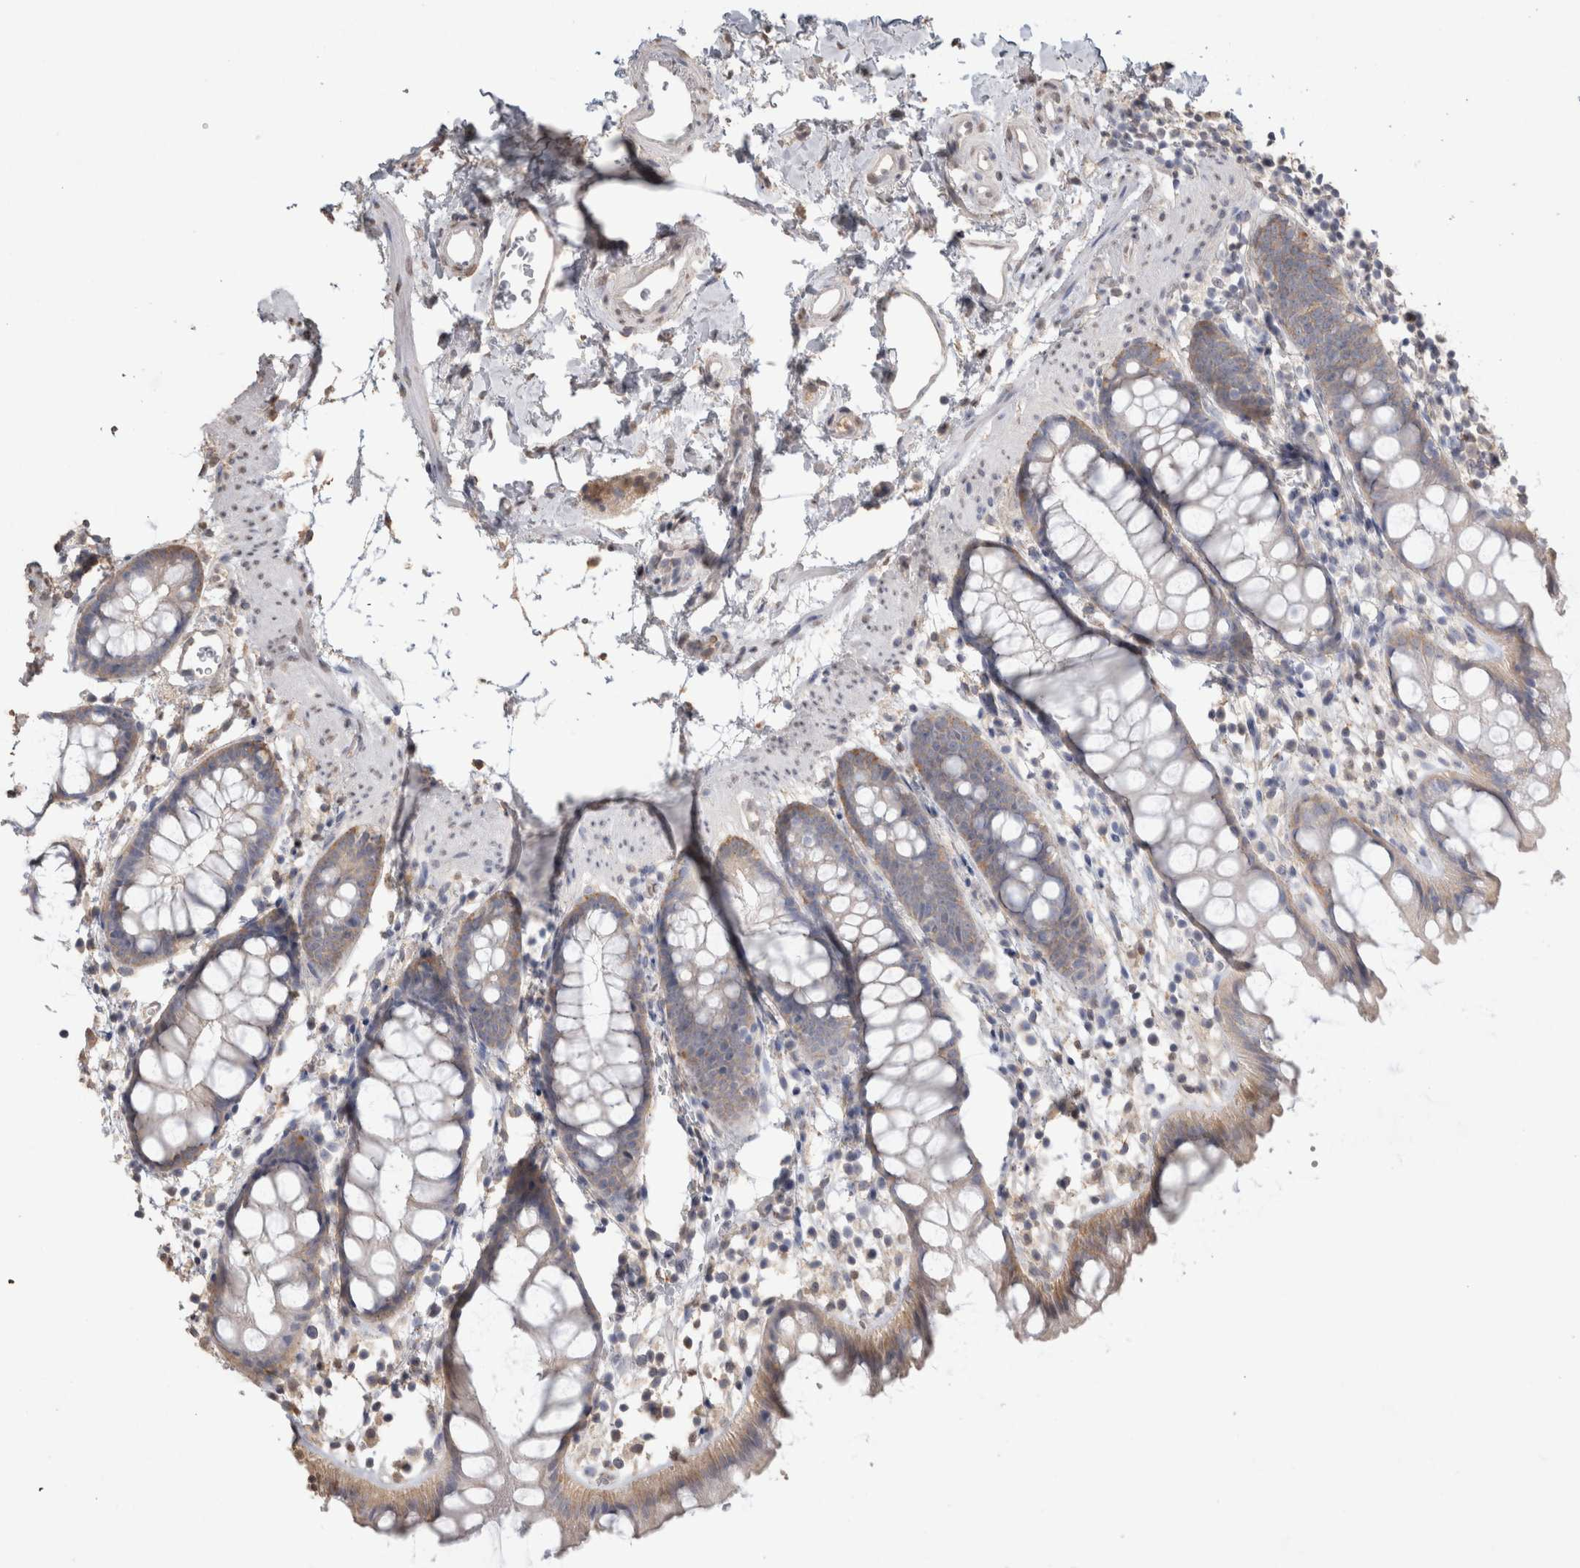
{"staining": {"intensity": "weak", "quantity": ">75%", "location": "cytoplasmic/membranous"}, "tissue": "rectum", "cell_type": "Glandular cells", "image_type": "normal", "snomed": [{"axis": "morphology", "description": "Normal tissue, NOS"}, {"axis": "topography", "description": "Rectum"}], "caption": "Protein expression analysis of unremarkable human rectum reveals weak cytoplasmic/membranous positivity in approximately >75% of glandular cells.", "gene": "NAALADL2", "patient": {"sex": "female", "age": 65}}